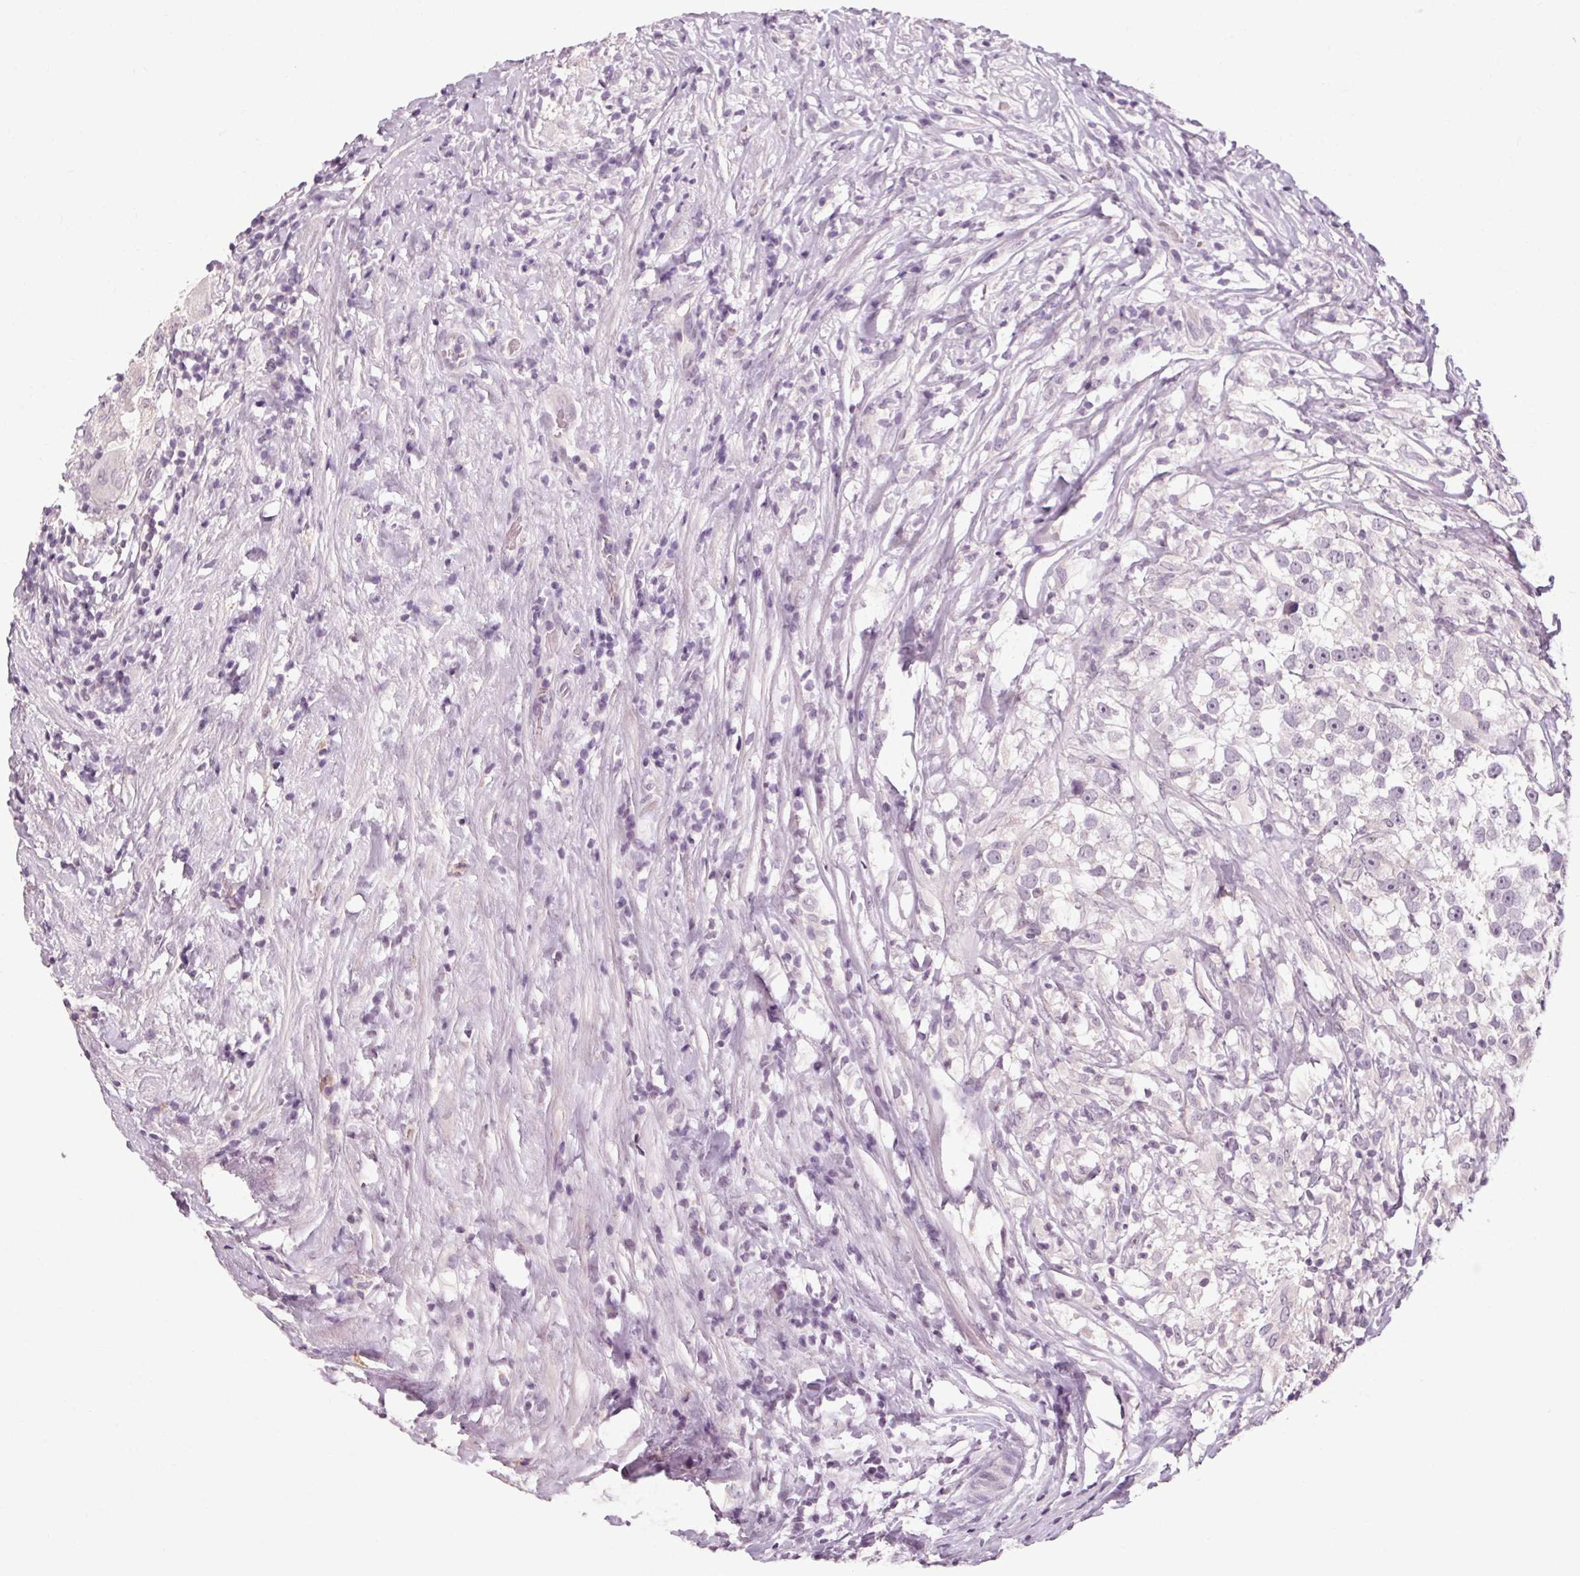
{"staining": {"intensity": "negative", "quantity": "none", "location": "none"}, "tissue": "testis cancer", "cell_type": "Tumor cells", "image_type": "cancer", "snomed": [{"axis": "morphology", "description": "Seminoma, NOS"}, {"axis": "topography", "description": "Testis"}], "caption": "High power microscopy histopathology image of an immunohistochemistry image of testis seminoma, revealing no significant positivity in tumor cells.", "gene": "POMC", "patient": {"sex": "male", "age": 46}}